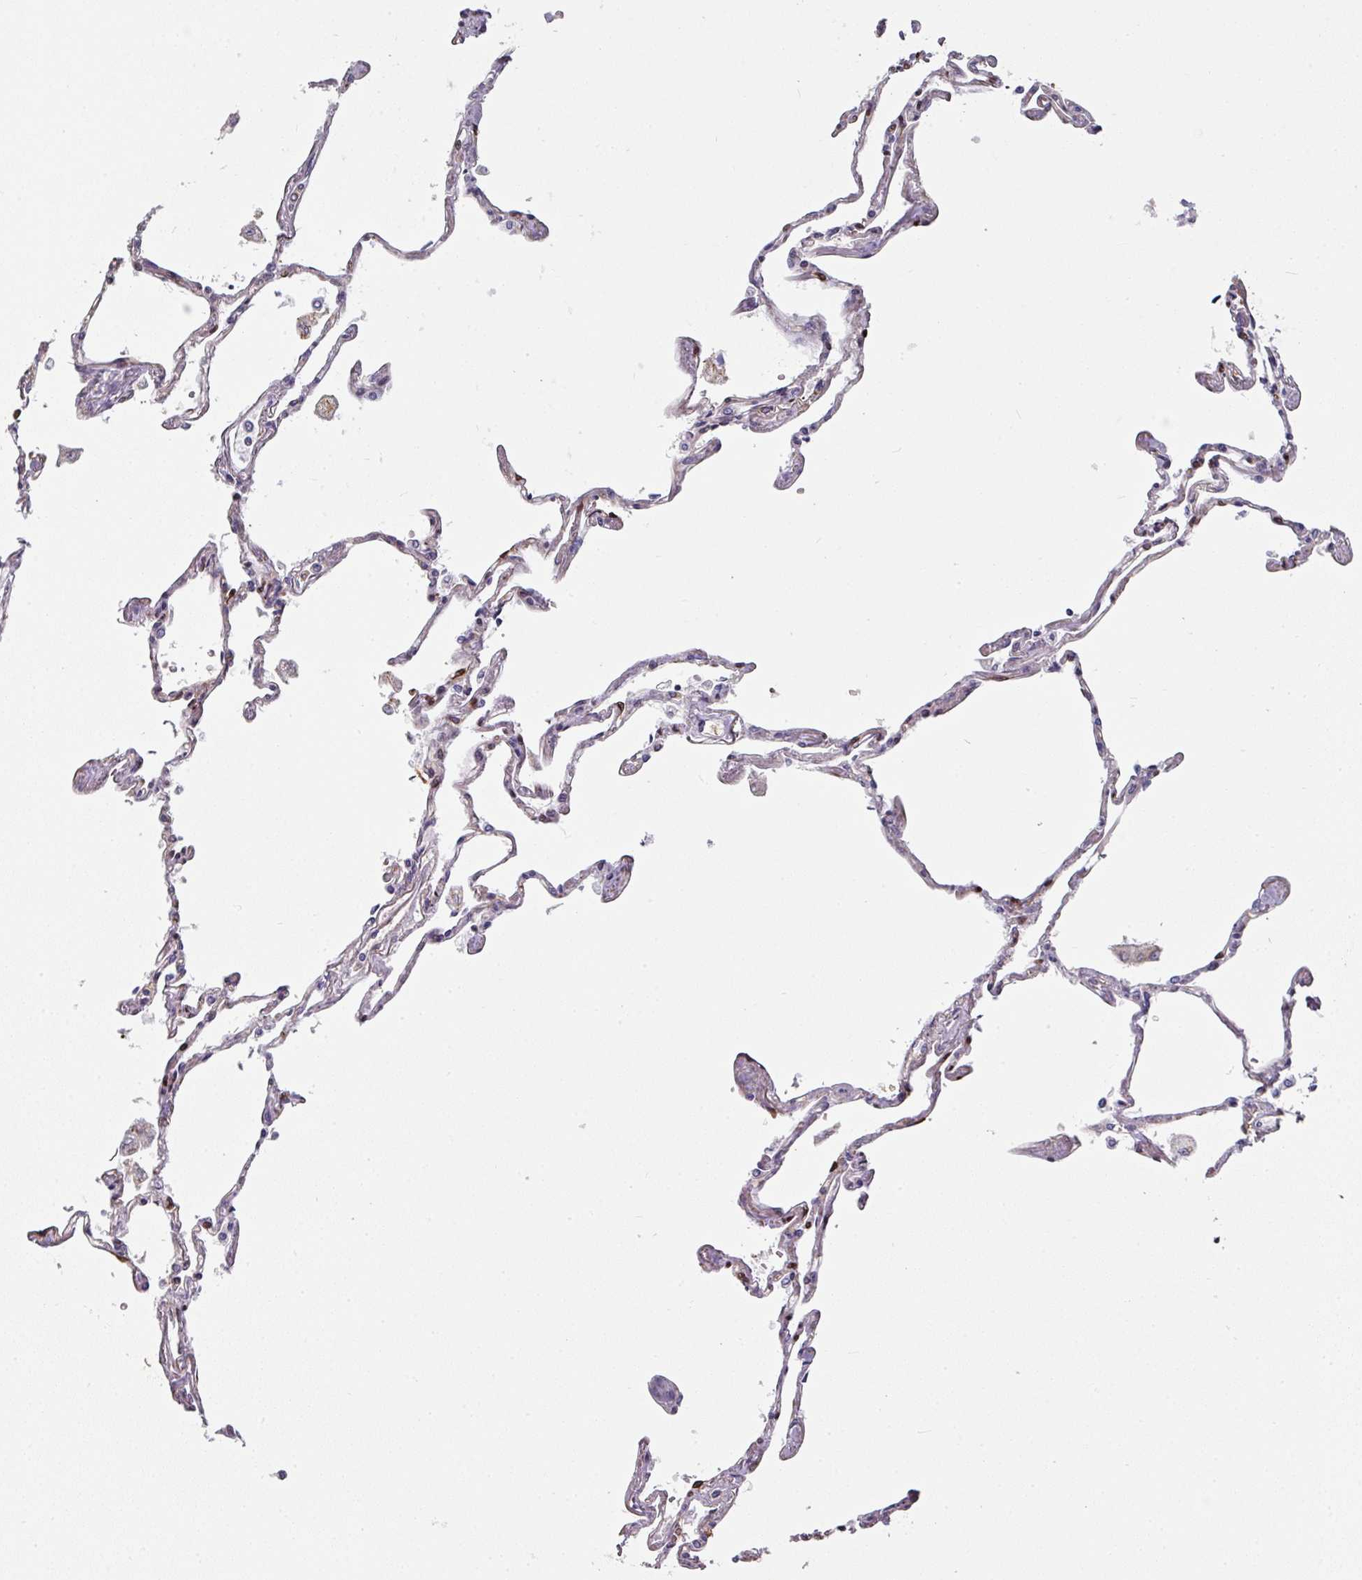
{"staining": {"intensity": "moderate", "quantity": "<25%", "location": "cytoplasmic/membranous"}, "tissue": "lung", "cell_type": "Alveolar cells", "image_type": "normal", "snomed": [{"axis": "morphology", "description": "Normal tissue, NOS"}, {"axis": "topography", "description": "Lung"}], "caption": "A histopathology image showing moderate cytoplasmic/membranous expression in about <25% of alveolar cells in benign lung, as visualized by brown immunohistochemical staining.", "gene": "BEND5", "patient": {"sex": "female", "age": 67}}